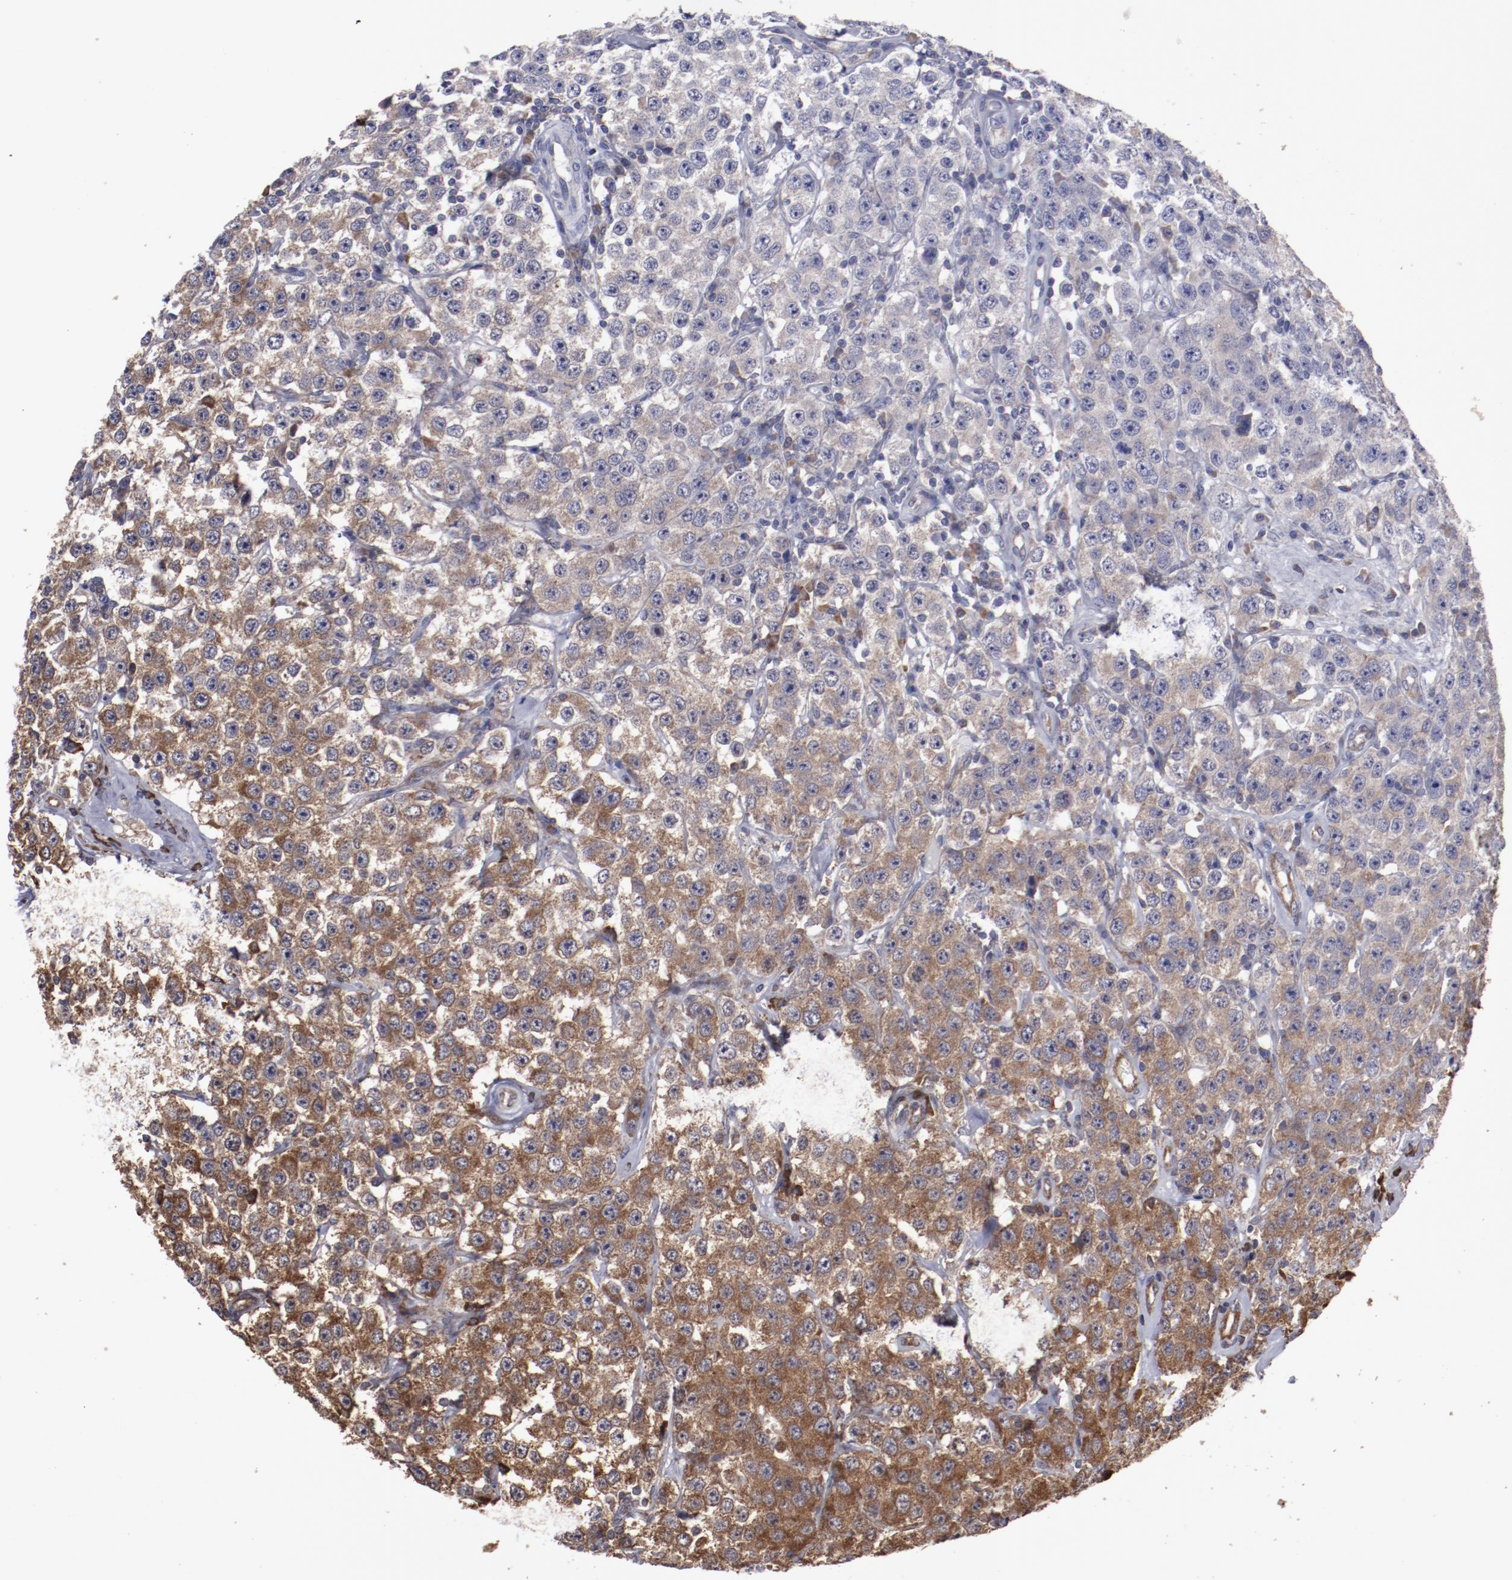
{"staining": {"intensity": "moderate", "quantity": "25%-75%", "location": "cytoplasmic/membranous"}, "tissue": "testis cancer", "cell_type": "Tumor cells", "image_type": "cancer", "snomed": [{"axis": "morphology", "description": "Seminoma, NOS"}, {"axis": "topography", "description": "Testis"}], "caption": "Tumor cells demonstrate medium levels of moderate cytoplasmic/membranous expression in about 25%-75% of cells in human seminoma (testis).", "gene": "RPS4Y1", "patient": {"sex": "male", "age": 52}}